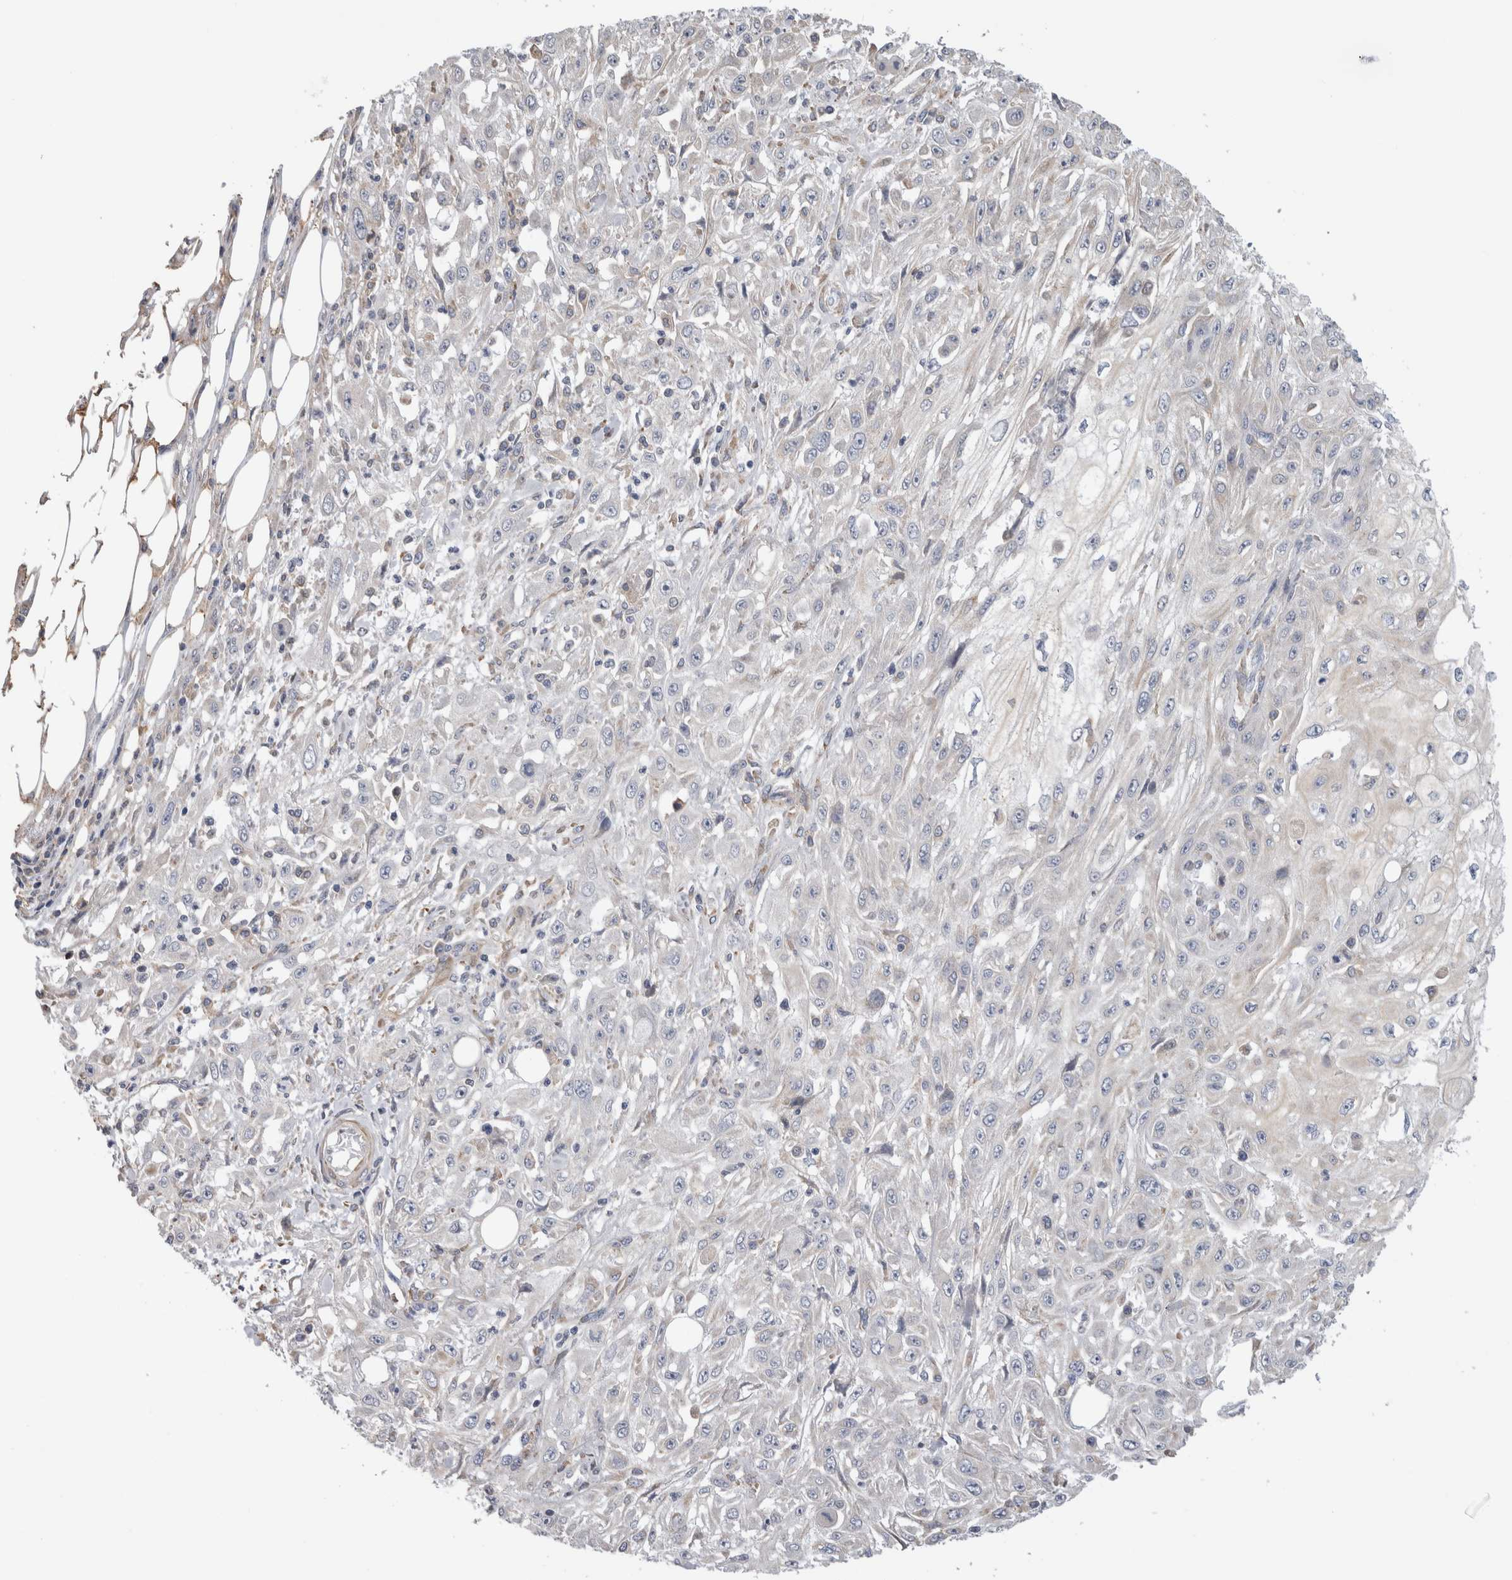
{"staining": {"intensity": "negative", "quantity": "none", "location": "none"}, "tissue": "skin cancer", "cell_type": "Tumor cells", "image_type": "cancer", "snomed": [{"axis": "morphology", "description": "Squamous cell carcinoma, NOS"}, {"axis": "morphology", "description": "Squamous cell carcinoma, metastatic, NOS"}, {"axis": "topography", "description": "Skin"}, {"axis": "topography", "description": "Lymph node"}], "caption": "High magnification brightfield microscopy of skin squamous cell carcinoma stained with DAB (brown) and counterstained with hematoxylin (blue): tumor cells show no significant expression.", "gene": "SMAP2", "patient": {"sex": "male", "age": 75}}